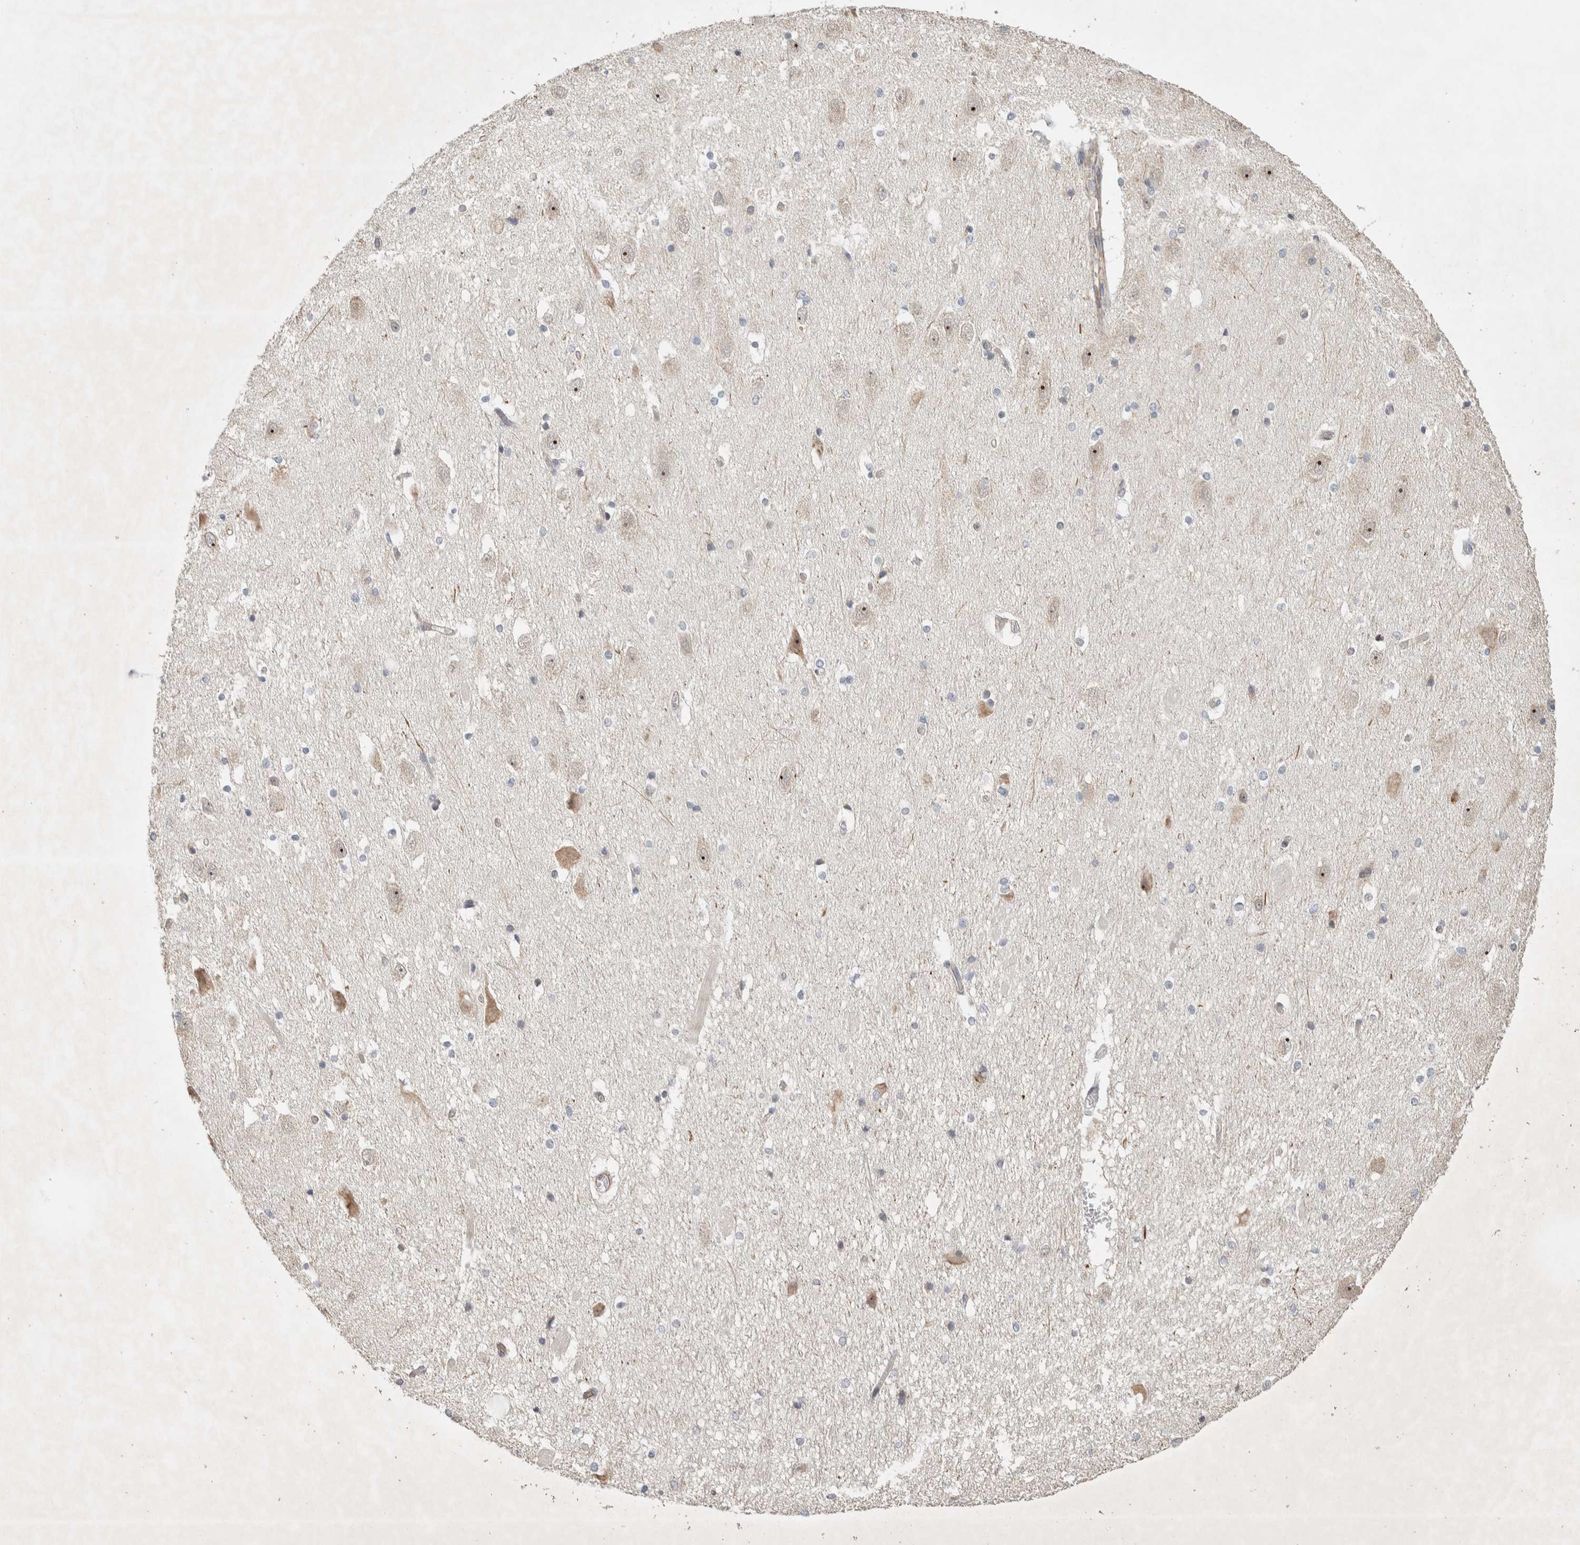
{"staining": {"intensity": "negative", "quantity": "none", "location": "none"}, "tissue": "hippocampus", "cell_type": "Glial cells", "image_type": "normal", "snomed": [{"axis": "morphology", "description": "Normal tissue, NOS"}, {"axis": "topography", "description": "Hippocampus"}], "caption": "An image of hippocampus stained for a protein demonstrates no brown staining in glial cells. (Brightfield microscopy of DAB (3,3'-diaminobenzidine) IHC at high magnification).", "gene": "KLHL40", "patient": {"sex": "female", "age": 19}}